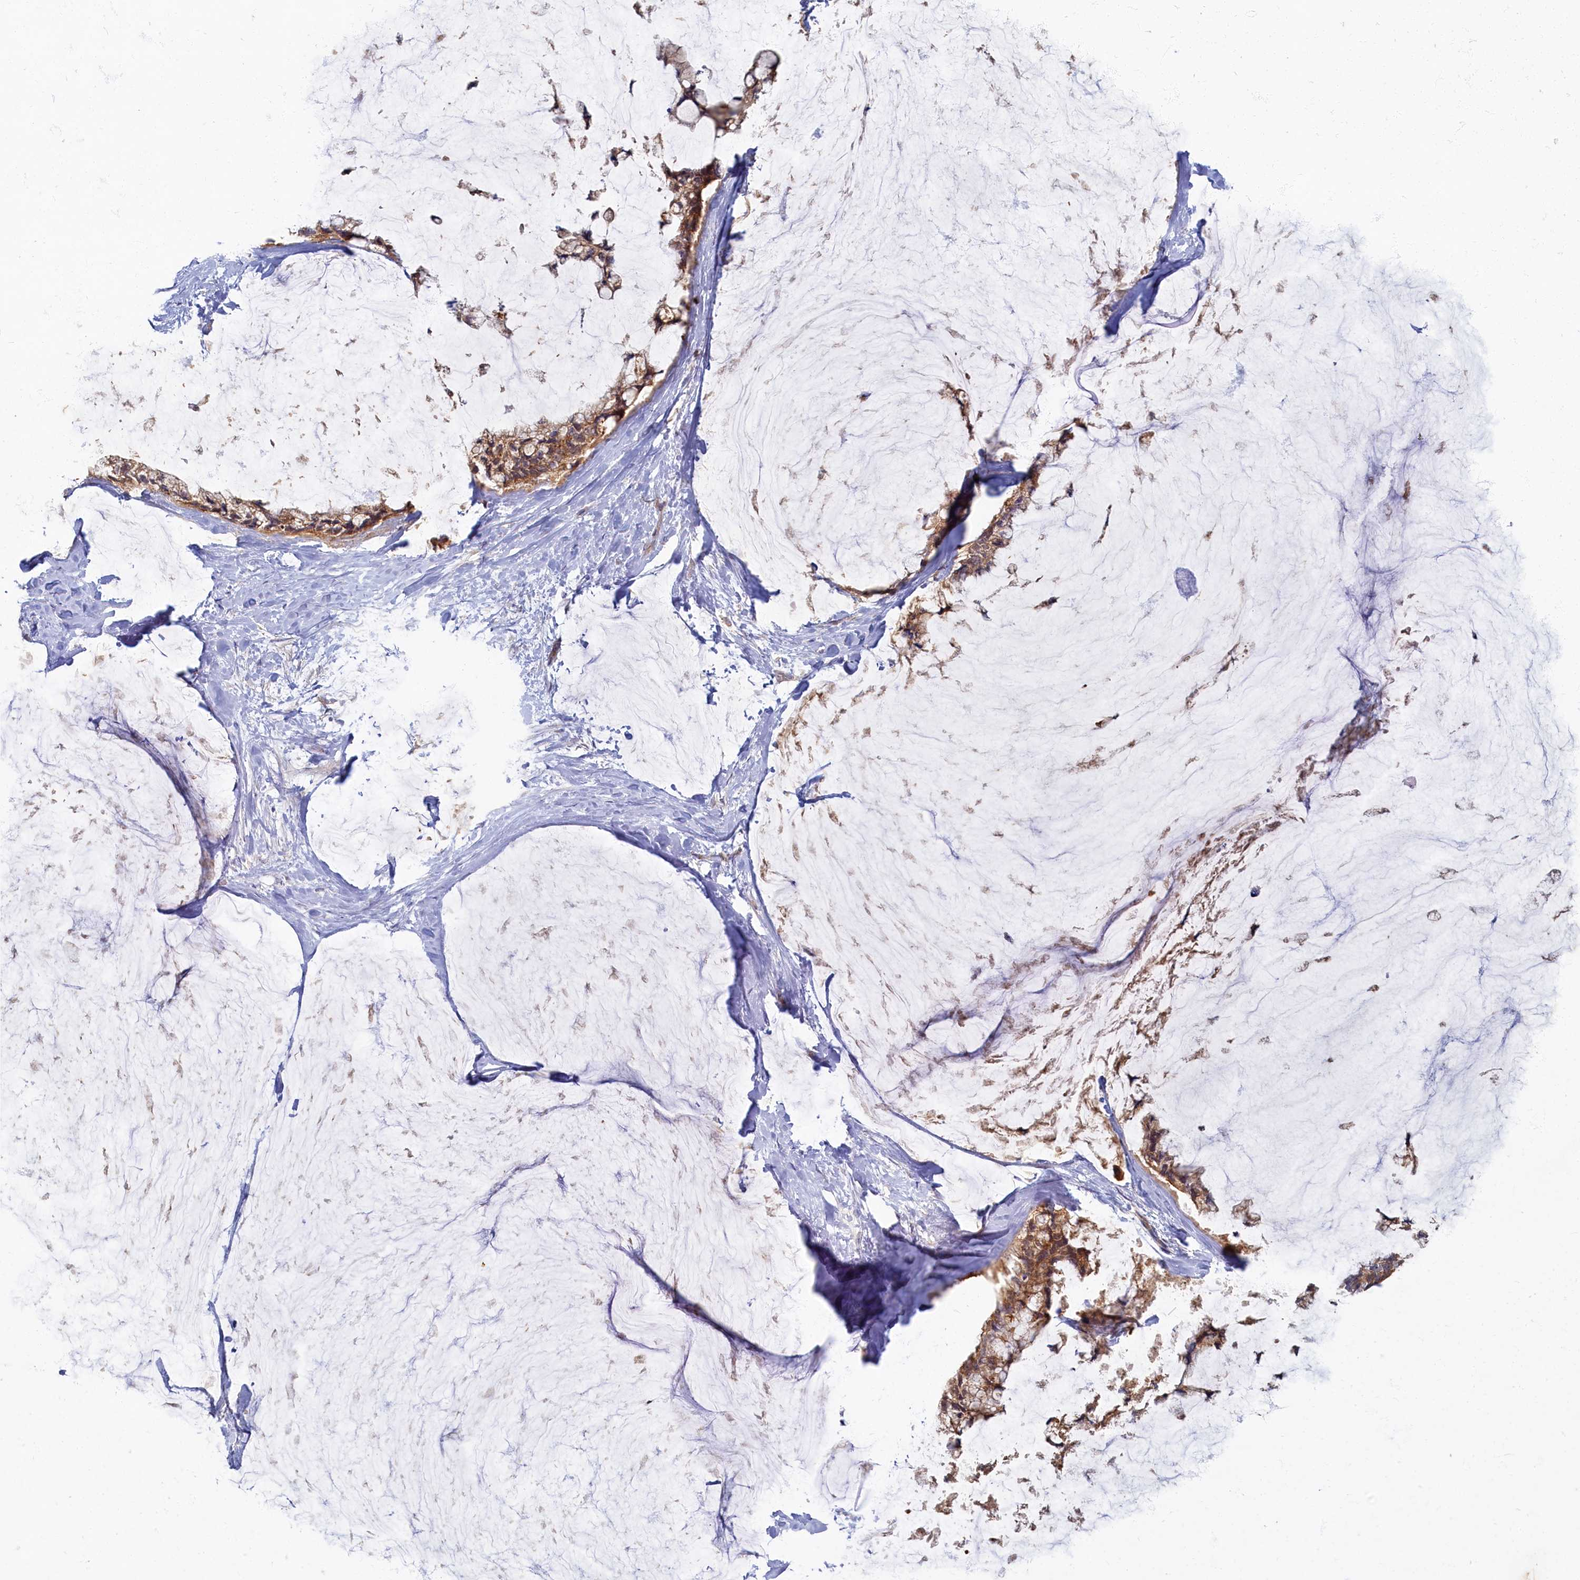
{"staining": {"intensity": "moderate", "quantity": ">75%", "location": "cytoplasmic/membranous"}, "tissue": "ovarian cancer", "cell_type": "Tumor cells", "image_type": "cancer", "snomed": [{"axis": "morphology", "description": "Cystadenocarcinoma, mucinous, NOS"}, {"axis": "topography", "description": "Ovary"}], "caption": "About >75% of tumor cells in ovarian mucinous cystadenocarcinoma demonstrate moderate cytoplasmic/membranous protein expression as visualized by brown immunohistochemical staining.", "gene": "WDR59", "patient": {"sex": "female", "age": 39}}